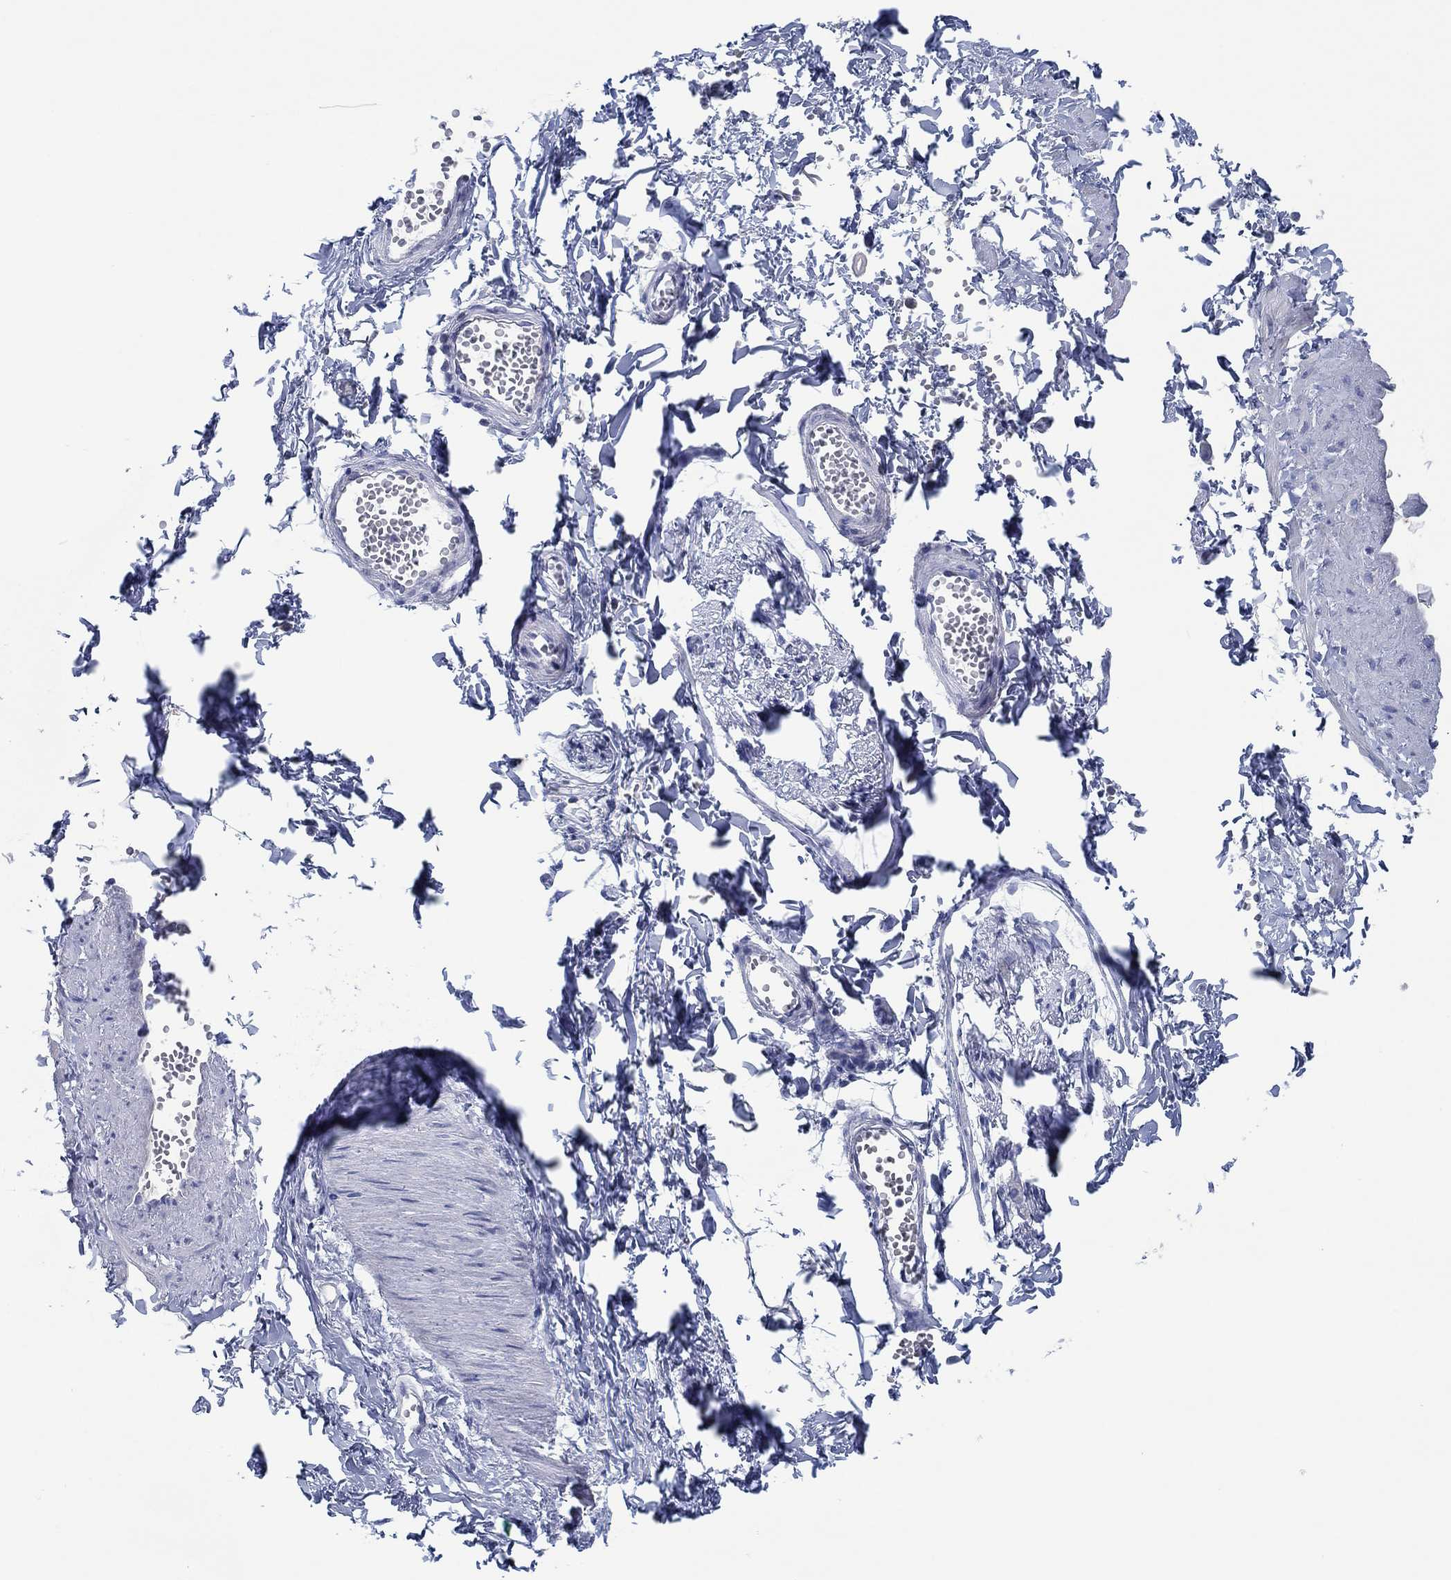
{"staining": {"intensity": "negative", "quantity": "none", "location": "none"}, "tissue": "adipose tissue", "cell_type": "Adipocytes", "image_type": "normal", "snomed": [{"axis": "morphology", "description": "Normal tissue, NOS"}, {"axis": "topography", "description": "Smooth muscle"}, {"axis": "topography", "description": "Peripheral nerve tissue"}], "caption": "Immunohistochemistry of benign human adipose tissue displays no staining in adipocytes. (DAB immunohistochemistry (IHC) with hematoxylin counter stain).", "gene": "TOMM20L", "patient": {"sex": "male", "age": 22}}